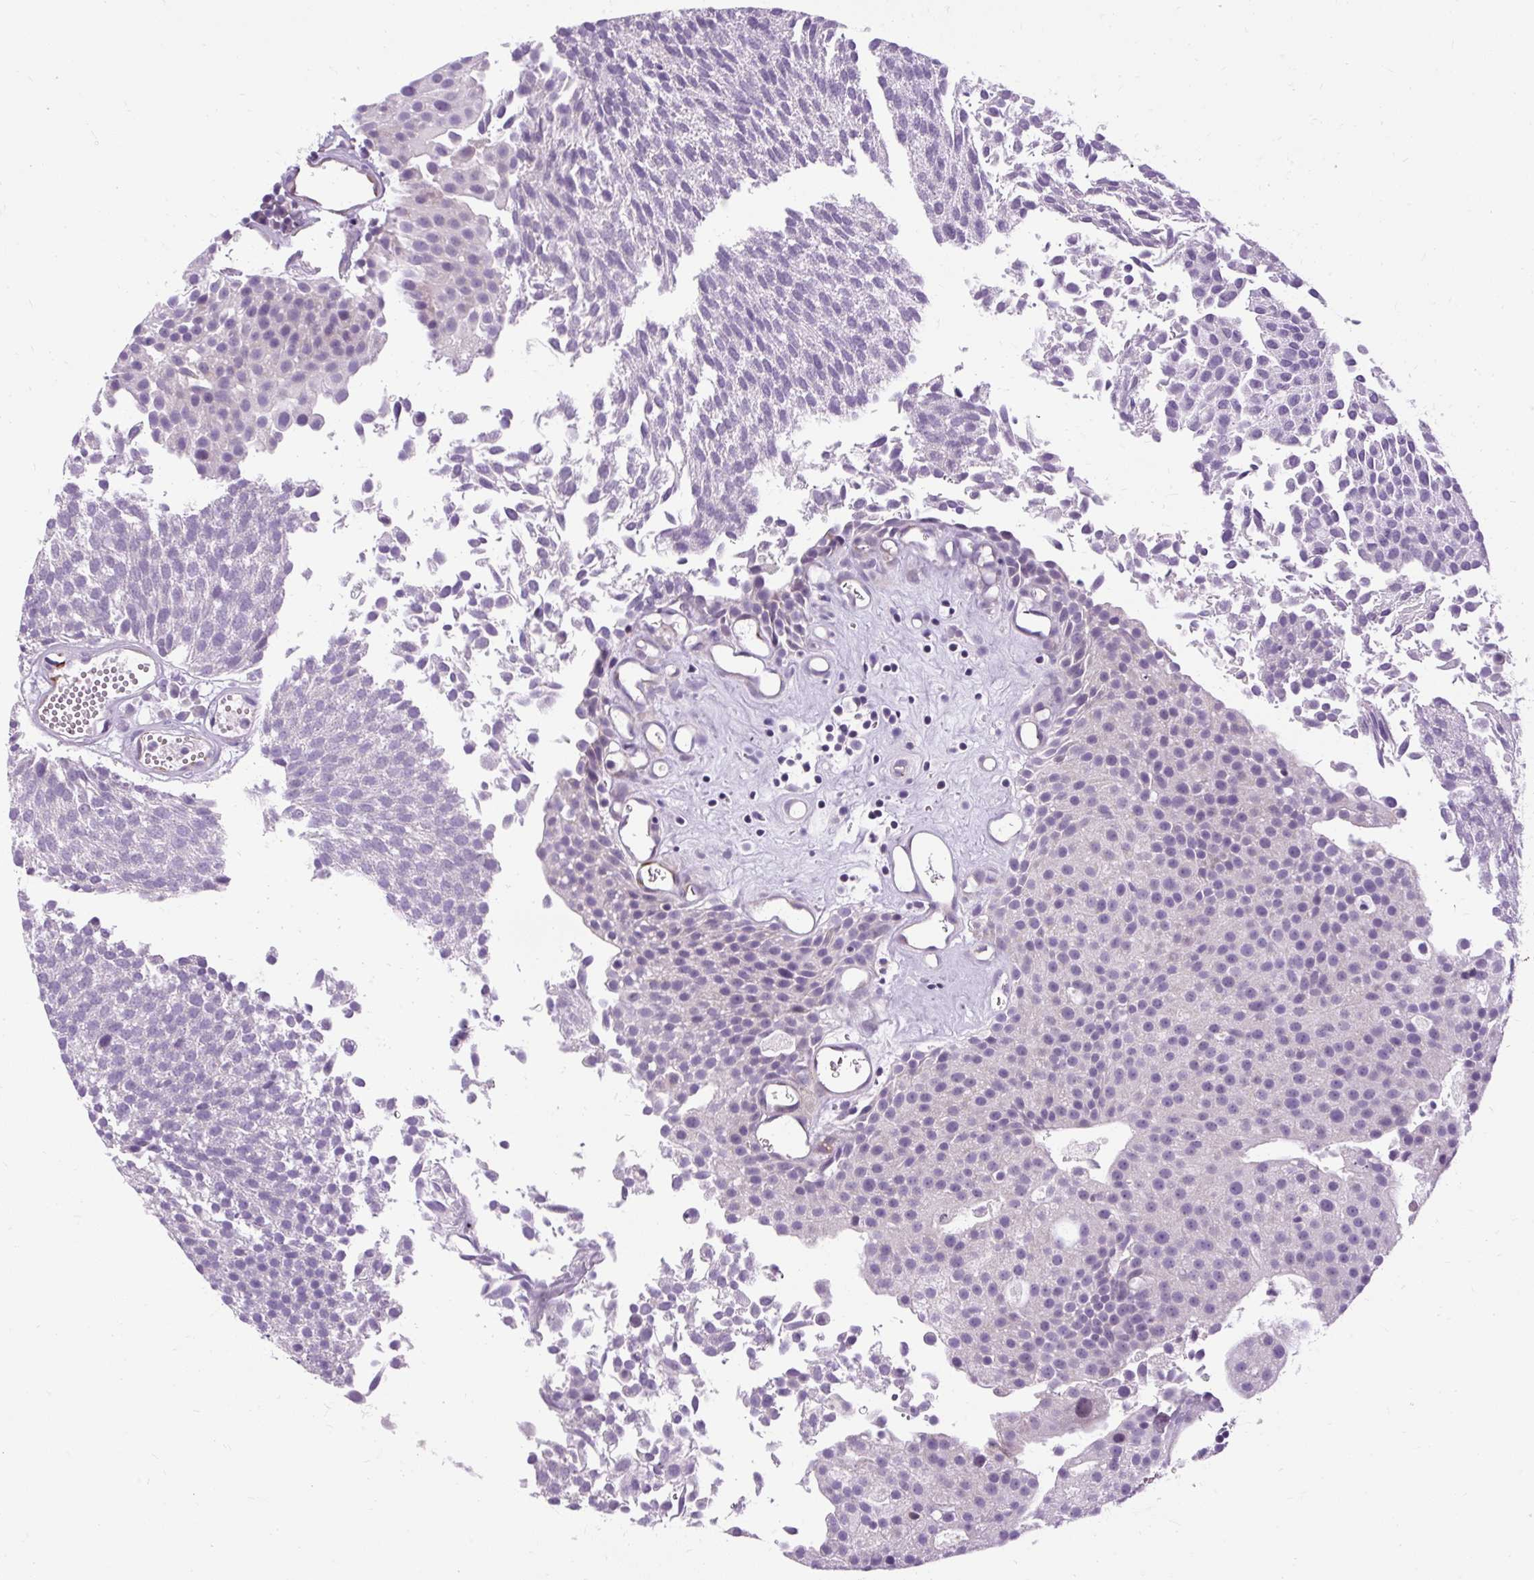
{"staining": {"intensity": "negative", "quantity": "none", "location": "none"}, "tissue": "urothelial cancer", "cell_type": "Tumor cells", "image_type": "cancer", "snomed": [{"axis": "morphology", "description": "Urothelial carcinoma, Low grade"}, {"axis": "topography", "description": "Urinary bladder"}], "caption": "DAB immunohistochemical staining of human urothelial cancer demonstrates no significant expression in tumor cells. (Brightfield microscopy of DAB (3,3'-diaminobenzidine) immunohistochemistry at high magnification).", "gene": "B3GNT4", "patient": {"sex": "female", "age": 79}}